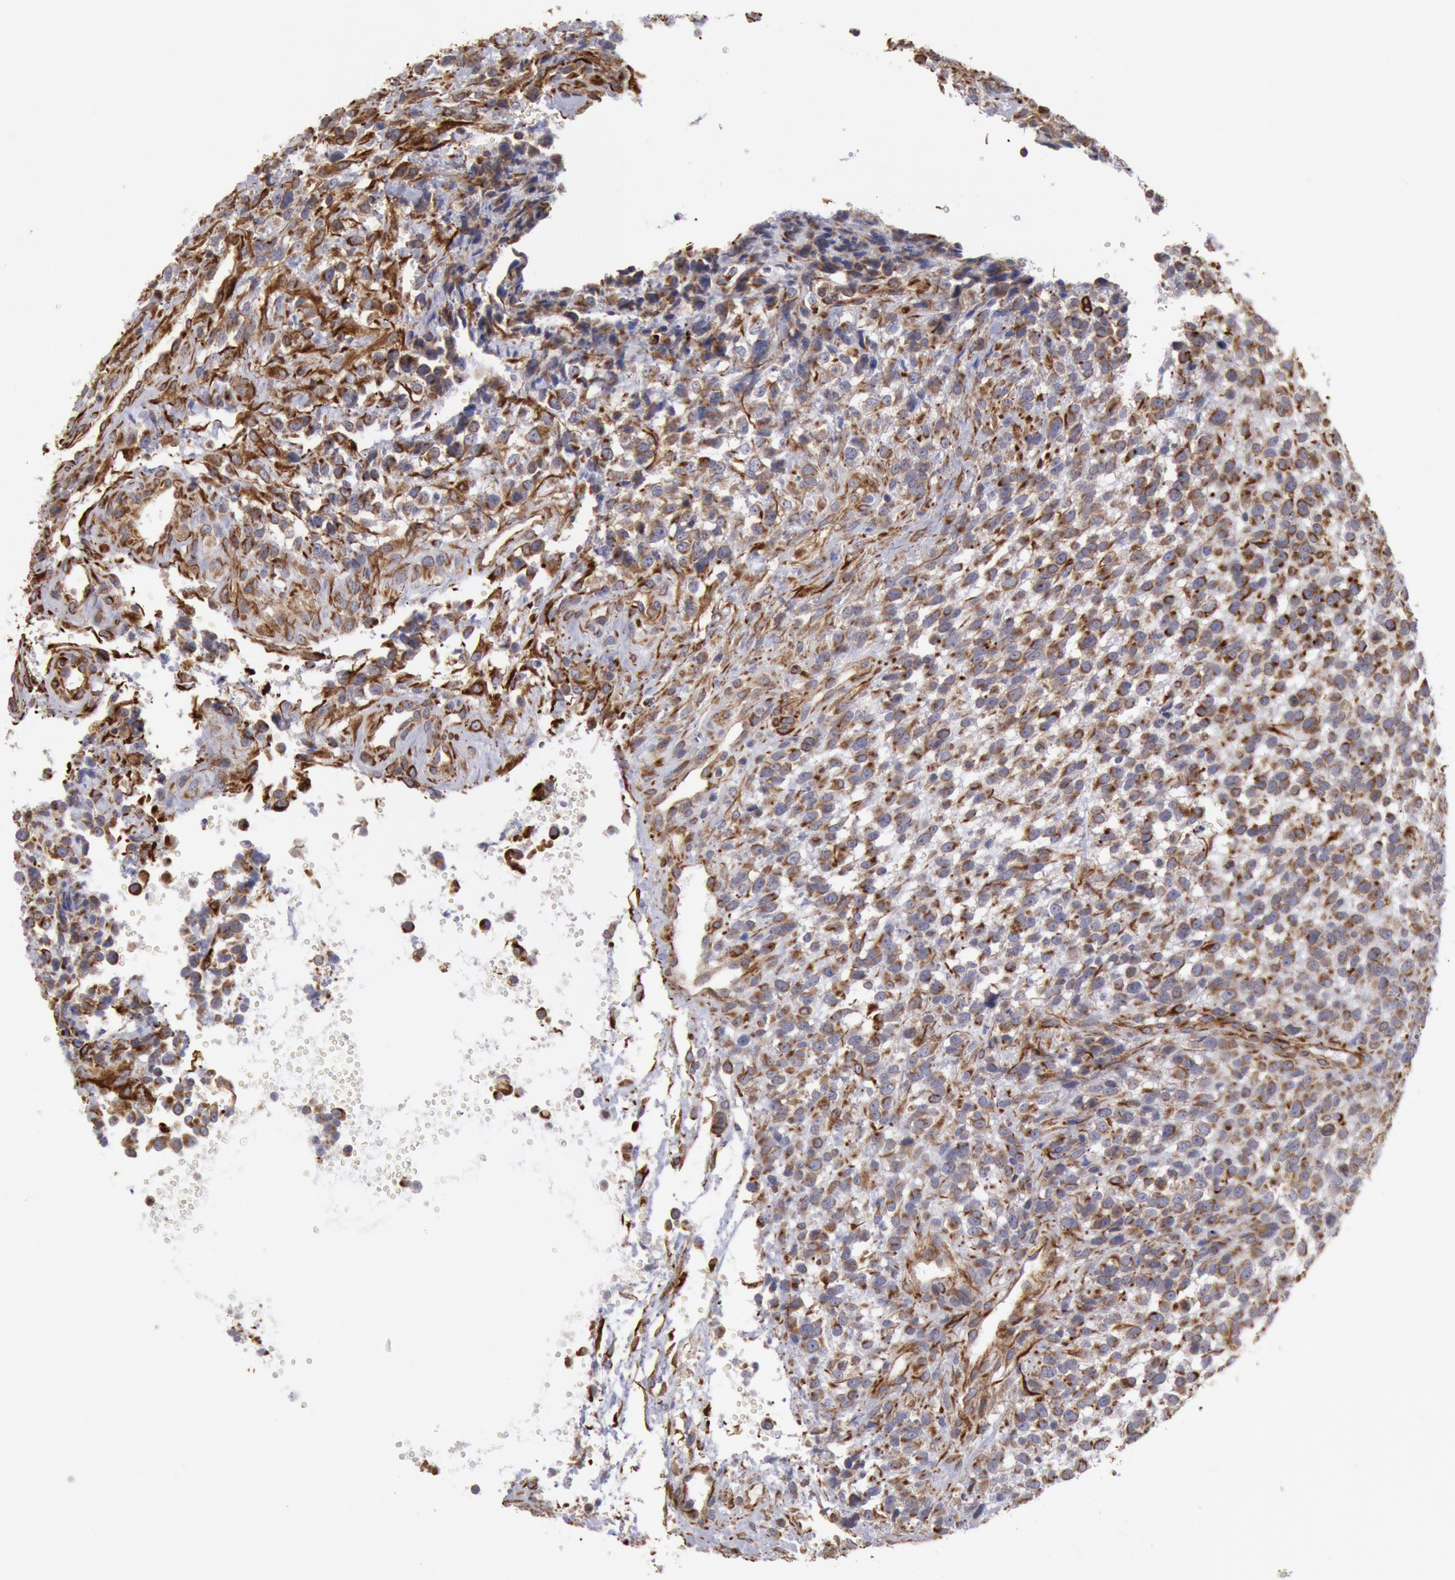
{"staining": {"intensity": "moderate", "quantity": ">75%", "location": "cytoplasmic/membranous"}, "tissue": "glioma", "cell_type": "Tumor cells", "image_type": "cancer", "snomed": [{"axis": "morphology", "description": "Glioma, malignant, High grade"}, {"axis": "topography", "description": "Brain"}], "caption": "Protein expression analysis of malignant glioma (high-grade) displays moderate cytoplasmic/membranous positivity in about >75% of tumor cells.", "gene": "RNF139", "patient": {"sex": "male", "age": 66}}